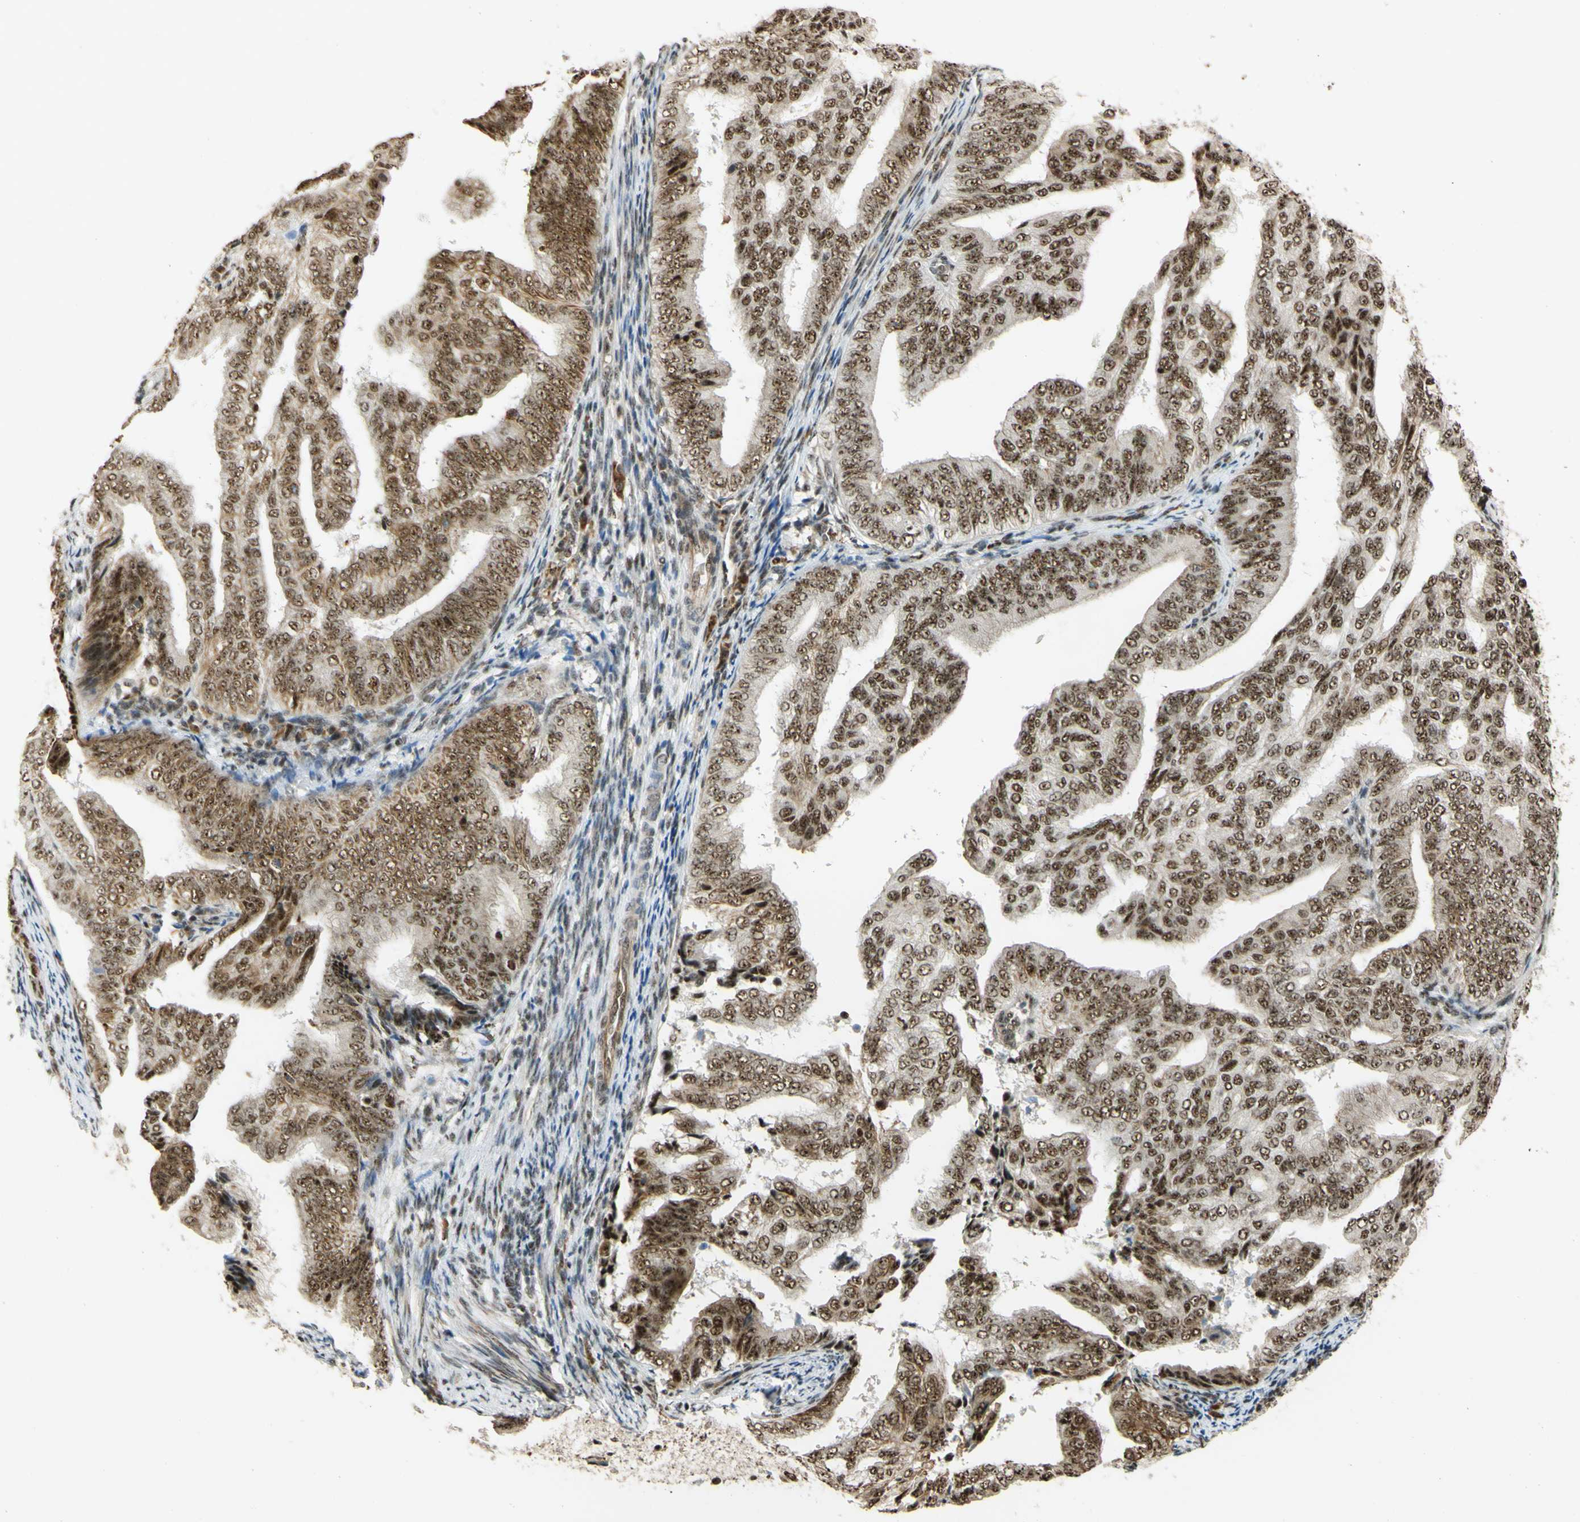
{"staining": {"intensity": "moderate", "quantity": ">75%", "location": "nuclear"}, "tissue": "endometrial cancer", "cell_type": "Tumor cells", "image_type": "cancer", "snomed": [{"axis": "morphology", "description": "Adenocarcinoma, NOS"}, {"axis": "topography", "description": "Endometrium"}], "caption": "High-magnification brightfield microscopy of endometrial cancer stained with DAB (brown) and counterstained with hematoxylin (blue). tumor cells exhibit moderate nuclear staining is present in approximately>75% of cells.", "gene": "SAP18", "patient": {"sex": "female", "age": 58}}